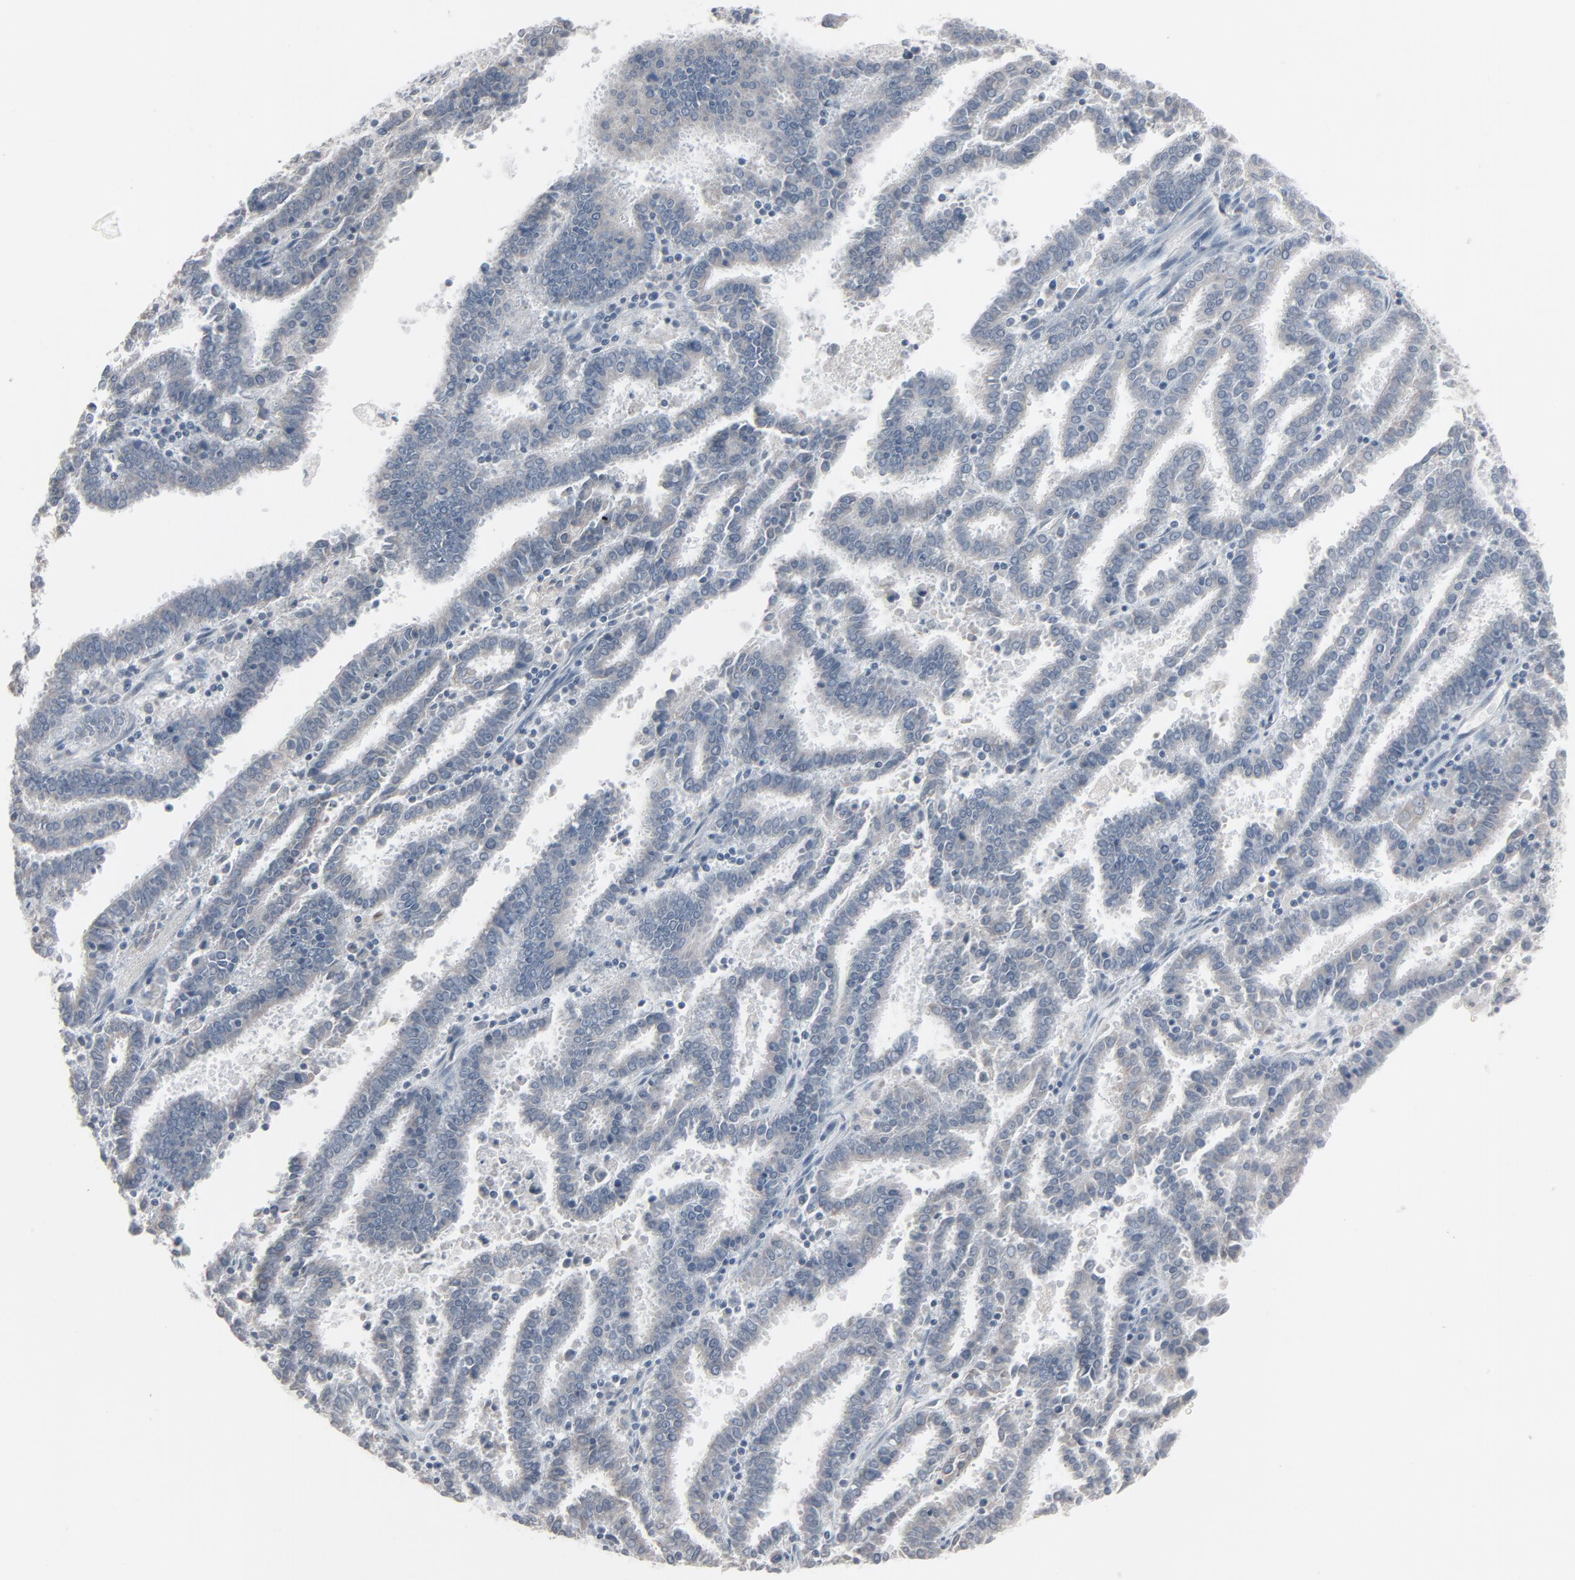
{"staining": {"intensity": "weak", "quantity": ">75%", "location": "cytoplasmic/membranous"}, "tissue": "endometrial cancer", "cell_type": "Tumor cells", "image_type": "cancer", "snomed": [{"axis": "morphology", "description": "Adenocarcinoma, NOS"}, {"axis": "topography", "description": "Uterus"}], "caption": "Tumor cells demonstrate weak cytoplasmic/membranous expression in about >75% of cells in adenocarcinoma (endometrial). (DAB (3,3'-diaminobenzidine) IHC with brightfield microscopy, high magnification).", "gene": "SAGE1", "patient": {"sex": "female", "age": 83}}